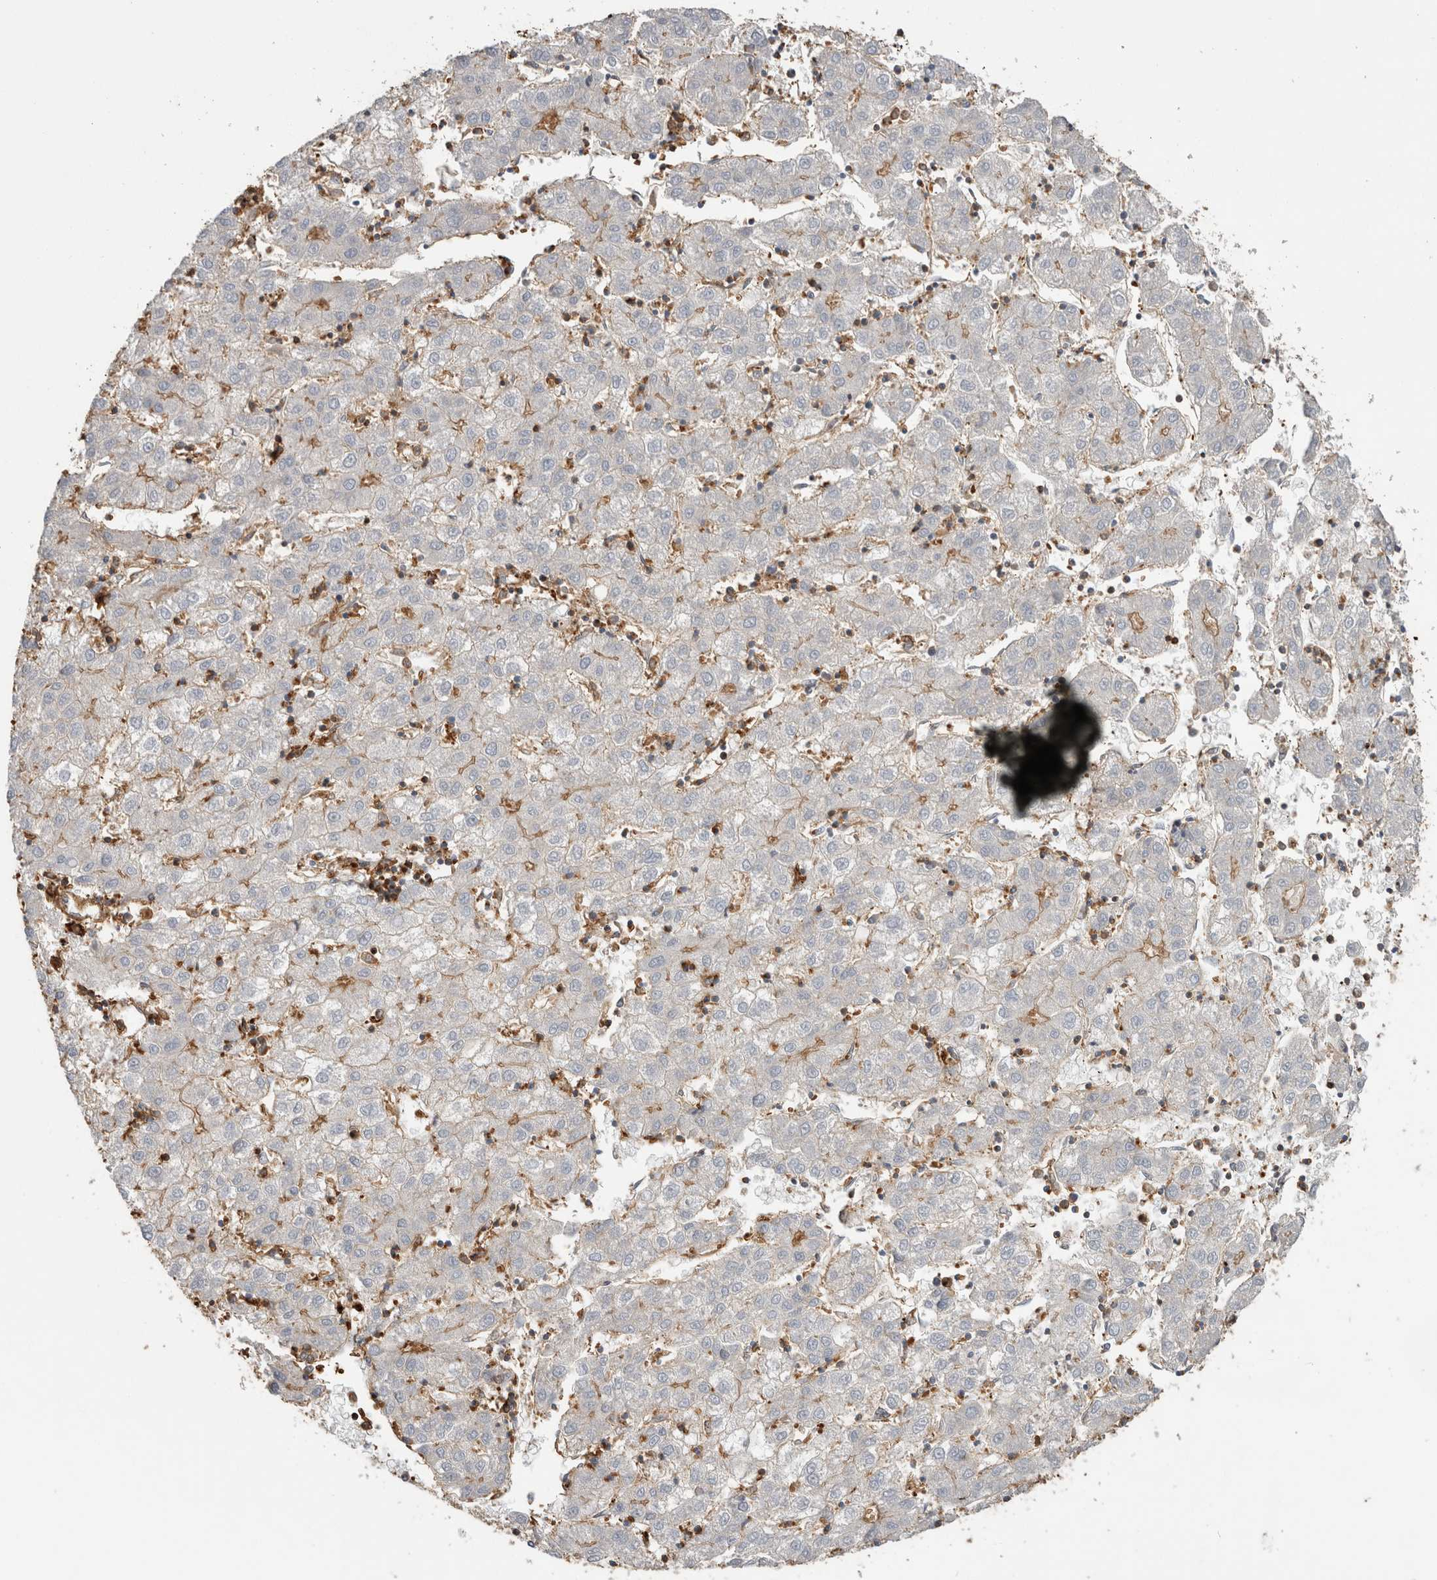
{"staining": {"intensity": "negative", "quantity": "none", "location": "none"}, "tissue": "liver cancer", "cell_type": "Tumor cells", "image_type": "cancer", "snomed": [{"axis": "morphology", "description": "Carcinoma, Hepatocellular, NOS"}, {"axis": "topography", "description": "Liver"}], "caption": "High magnification brightfield microscopy of liver cancer (hepatocellular carcinoma) stained with DAB (3,3'-diaminobenzidine) (brown) and counterstained with hematoxylin (blue): tumor cells show no significant expression.", "gene": "GPER1", "patient": {"sex": "male", "age": 72}}